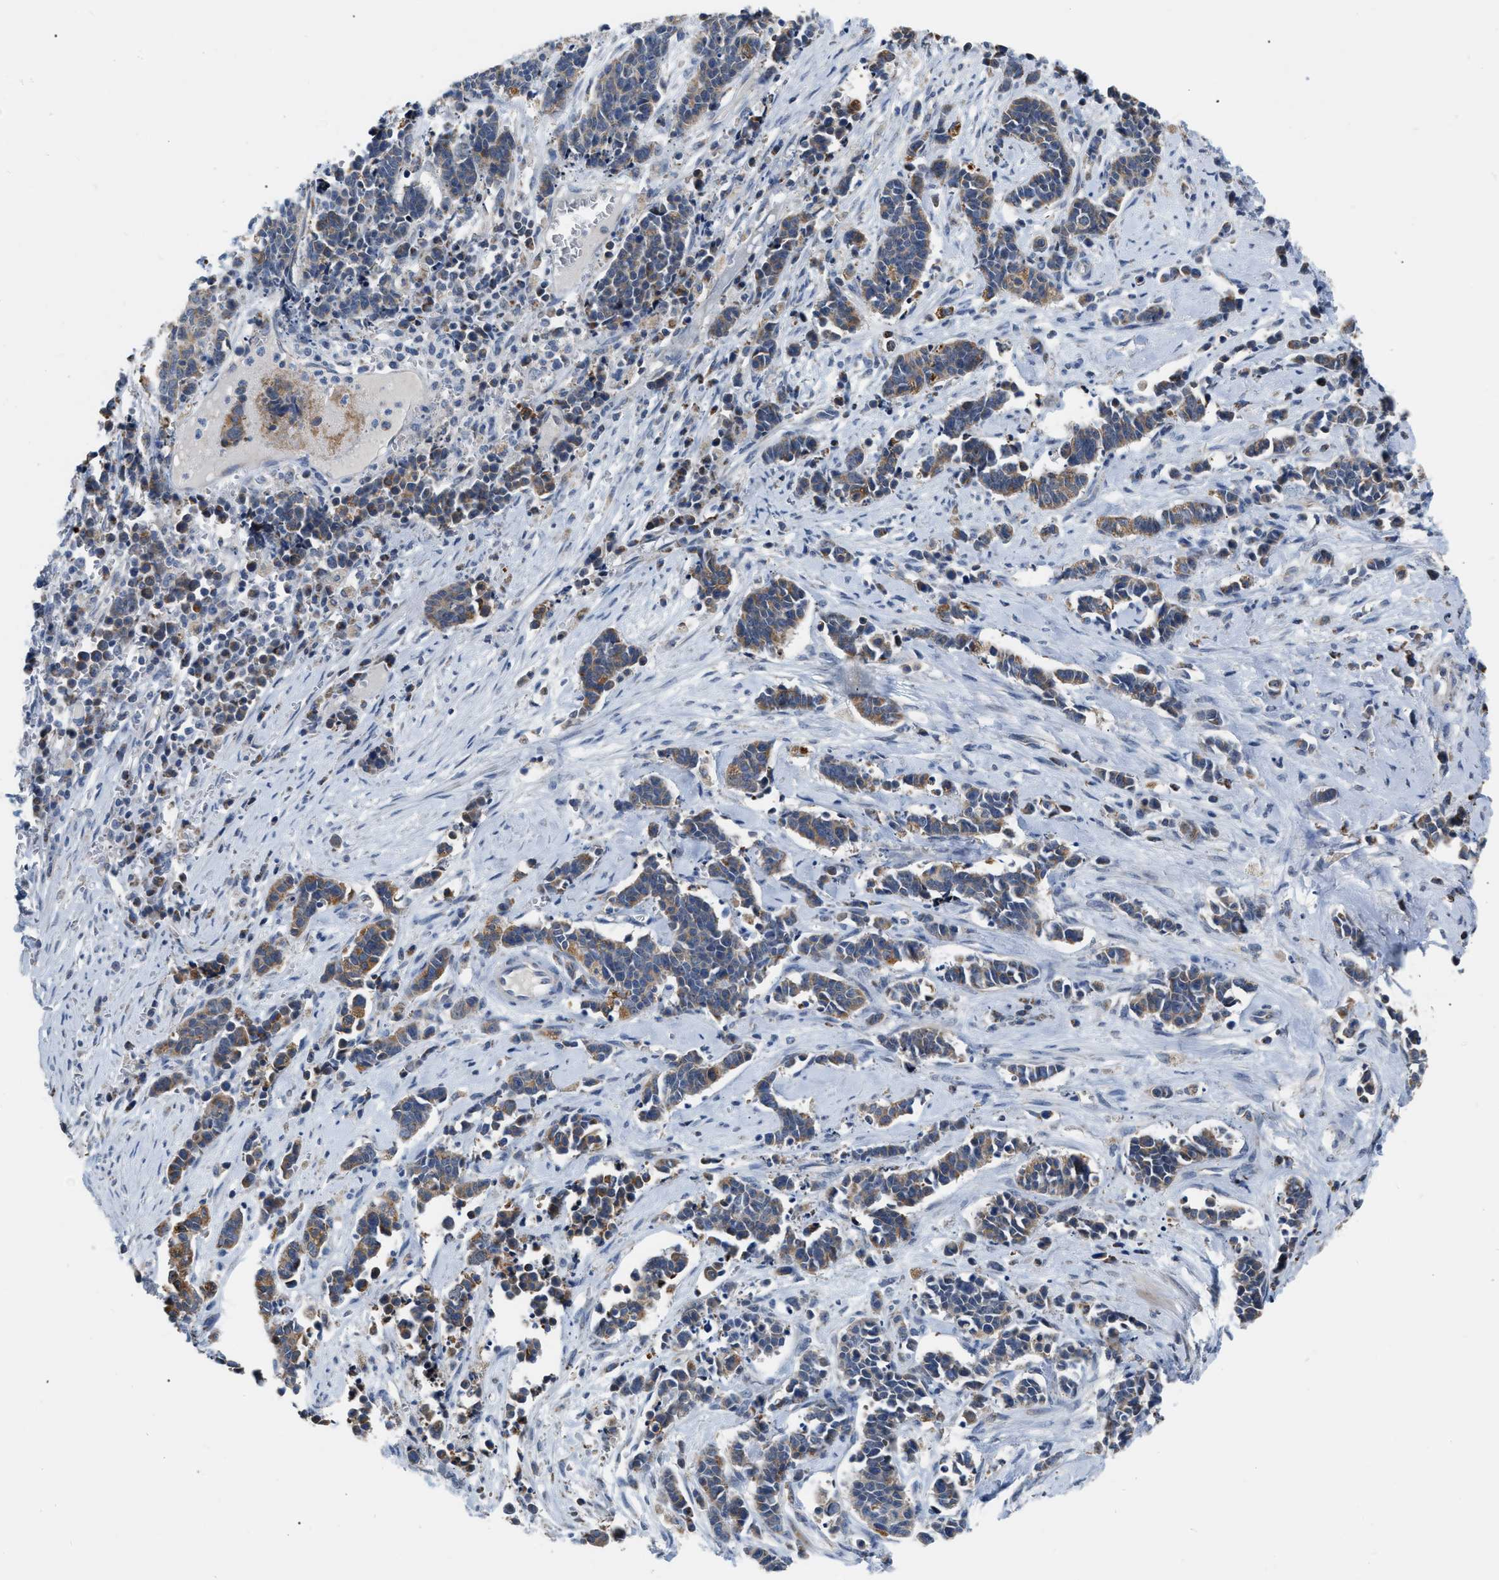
{"staining": {"intensity": "moderate", "quantity": "25%-75%", "location": "cytoplasmic/membranous"}, "tissue": "cervical cancer", "cell_type": "Tumor cells", "image_type": "cancer", "snomed": [{"axis": "morphology", "description": "Squamous cell carcinoma, NOS"}, {"axis": "topography", "description": "Cervix"}], "caption": "Immunohistochemical staining of cervical cancer exhibits medium levels of moderate cytoplasmic/membranous protein expression in approximately 25%-75% of tumor cells. The protein of interest is shown in brown color, while the nuclei are stained blue.", "gene": "DDX56", "patient": {"sex": "female", "age": 35}}